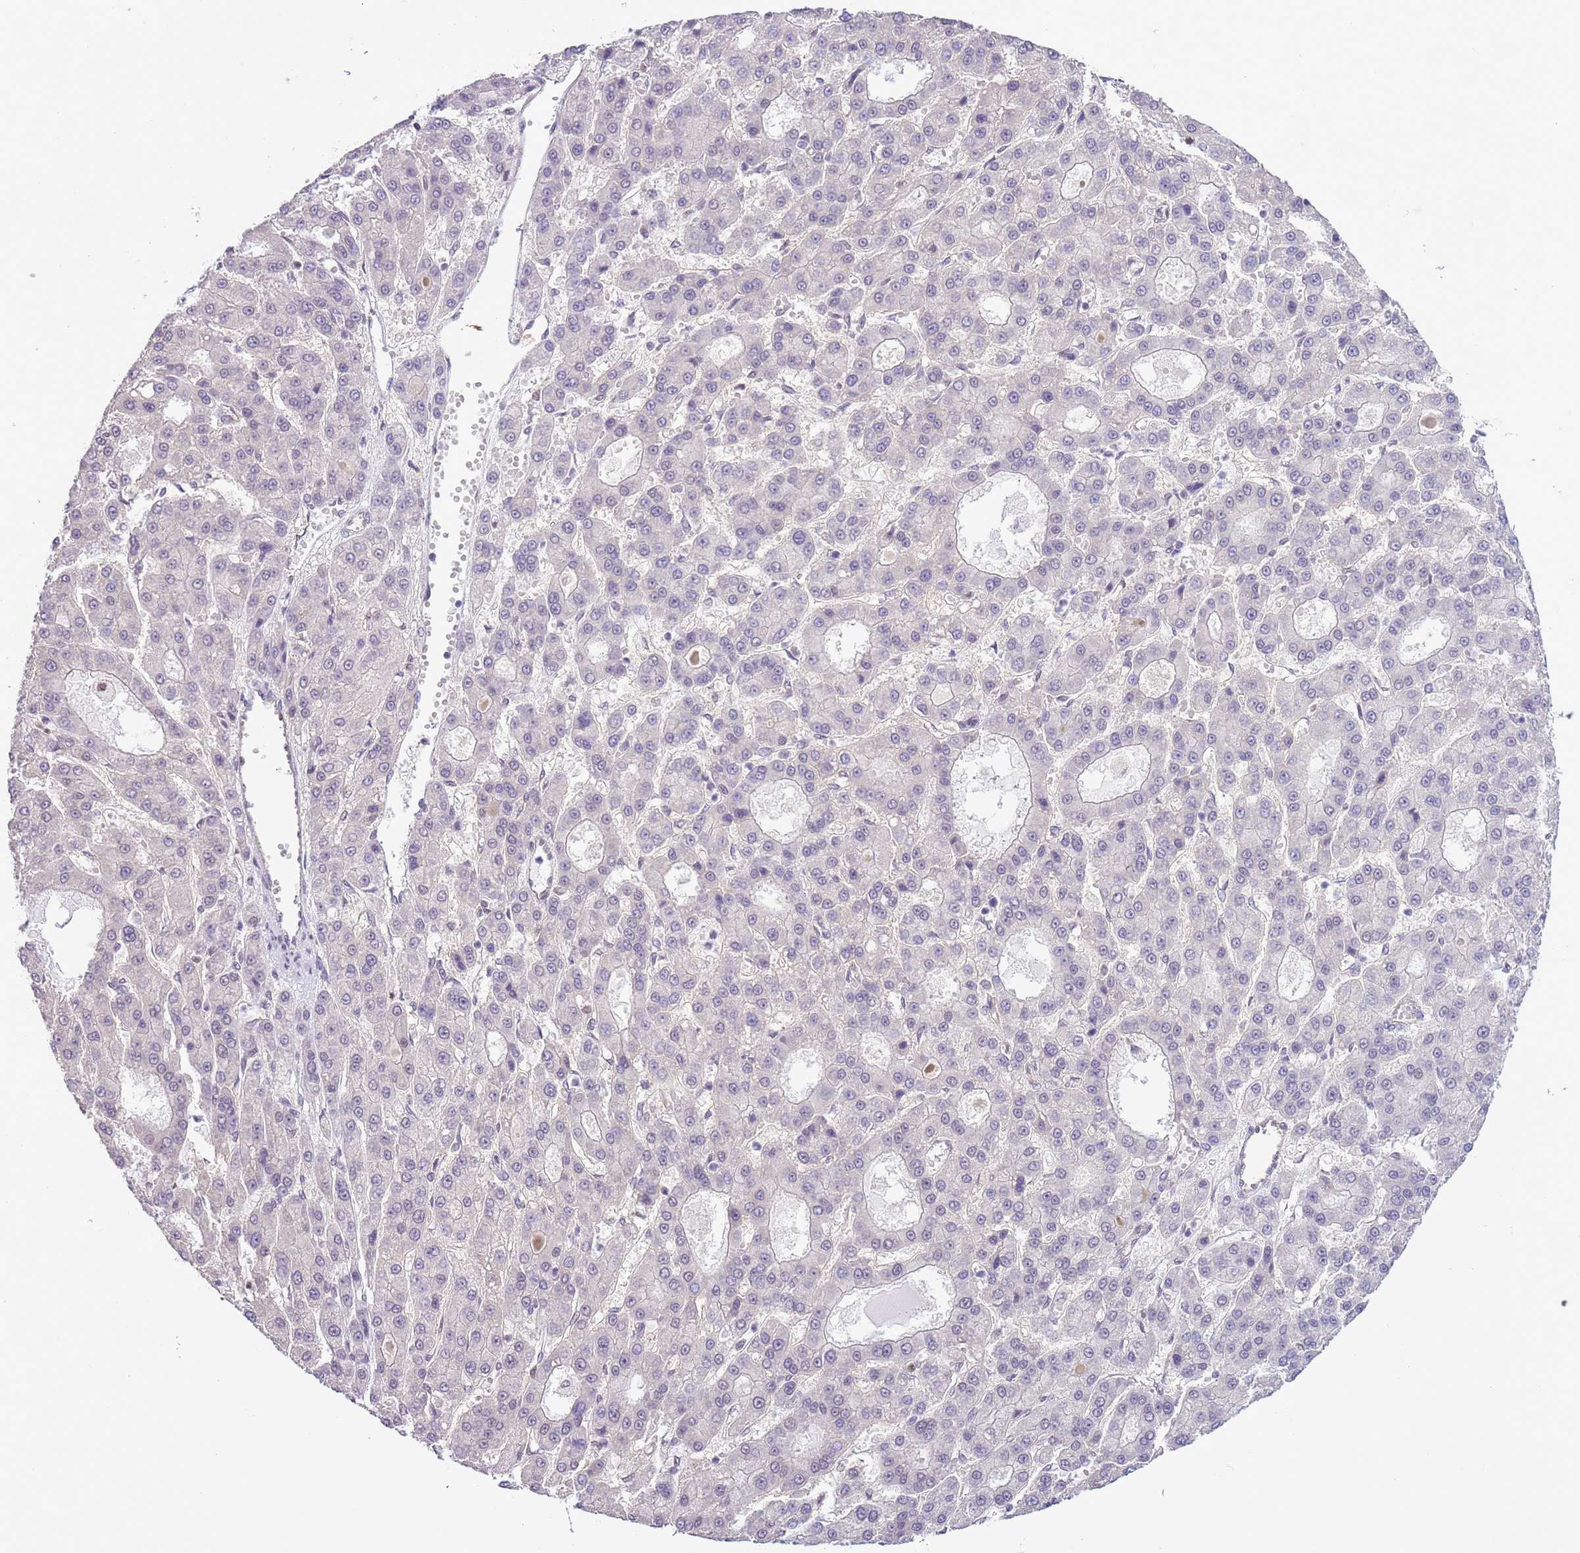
{"staining": {"intensity": "negative", "quantity": "none", "location": "none"}, "tissue": "liver cancer", "cell_type": "Tumor cells", "image_type": "cancer", "snomed": [{"axis": "morphology", "description": "Carcinoma, Hepatocellular, NOS"}, {"axis": "topography", "description": "Liver"}], "caption": "High magnification brightfield microscopy of liver hepatocellular carcinoma stained with DAB (3,3'-diaminobenzidine) (brown) and counterstained with hematoxylin (blue): tumor cells show no significant positivity.", "gene": "PRPF6", "patient": {"sex": "male", "age": 70}}